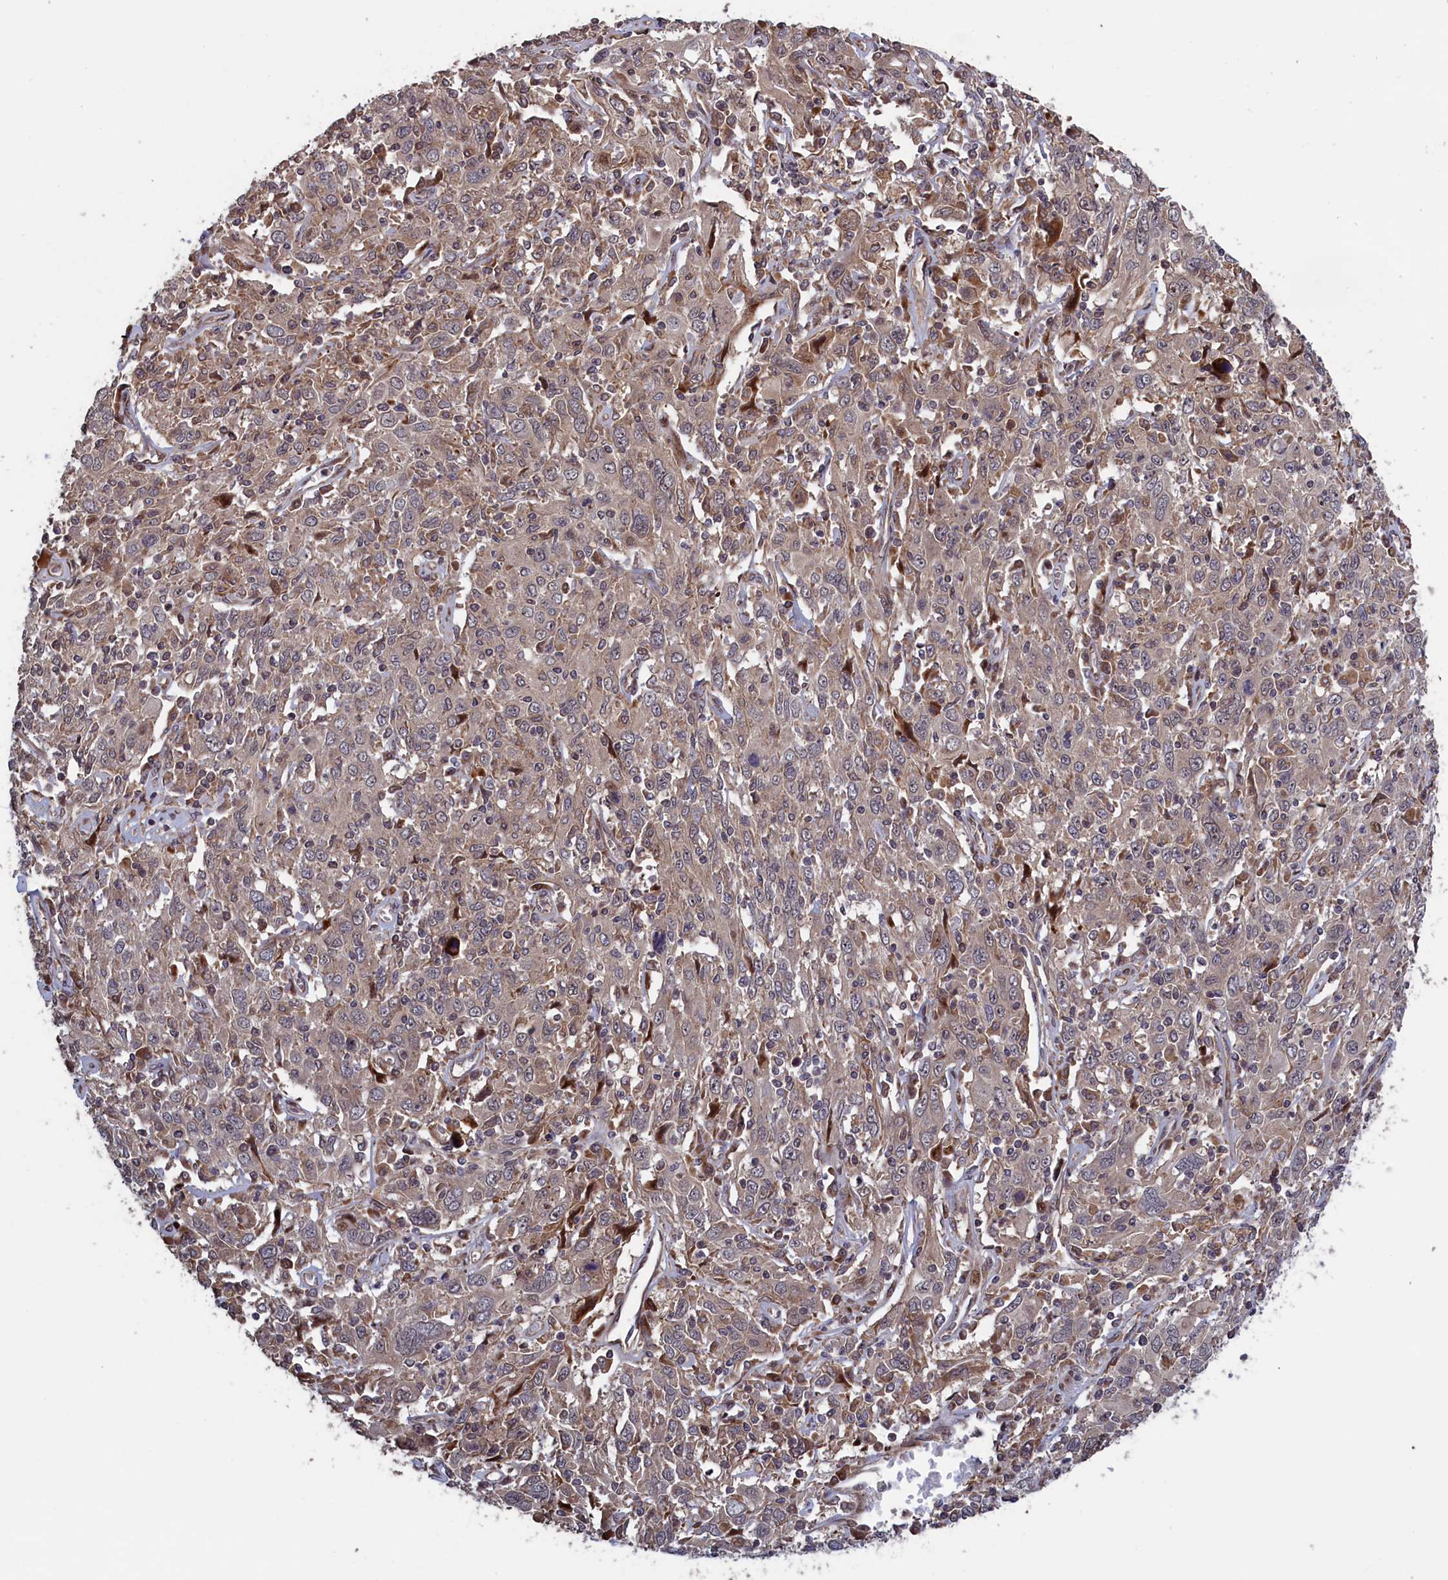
{"staining": {"intensity": "weak", "quantity": "<25%", "location": "cytoplasmic/membranous"}, "tissue": "cervical cancer", "cell_type": "Tumor cells", "image_type": "cancer", "snomed": [{"axis": "morphology", "description": "Squamous cell carcinoma, NOS"}, {"axis": "topography", "description": "Cervix"}], "caption": "Tumor cells are negative for protein expression in human squamous cell carcinoma (cervical).", "gene": "LSG1", "patient": {"sex": "female", "age": 46}}